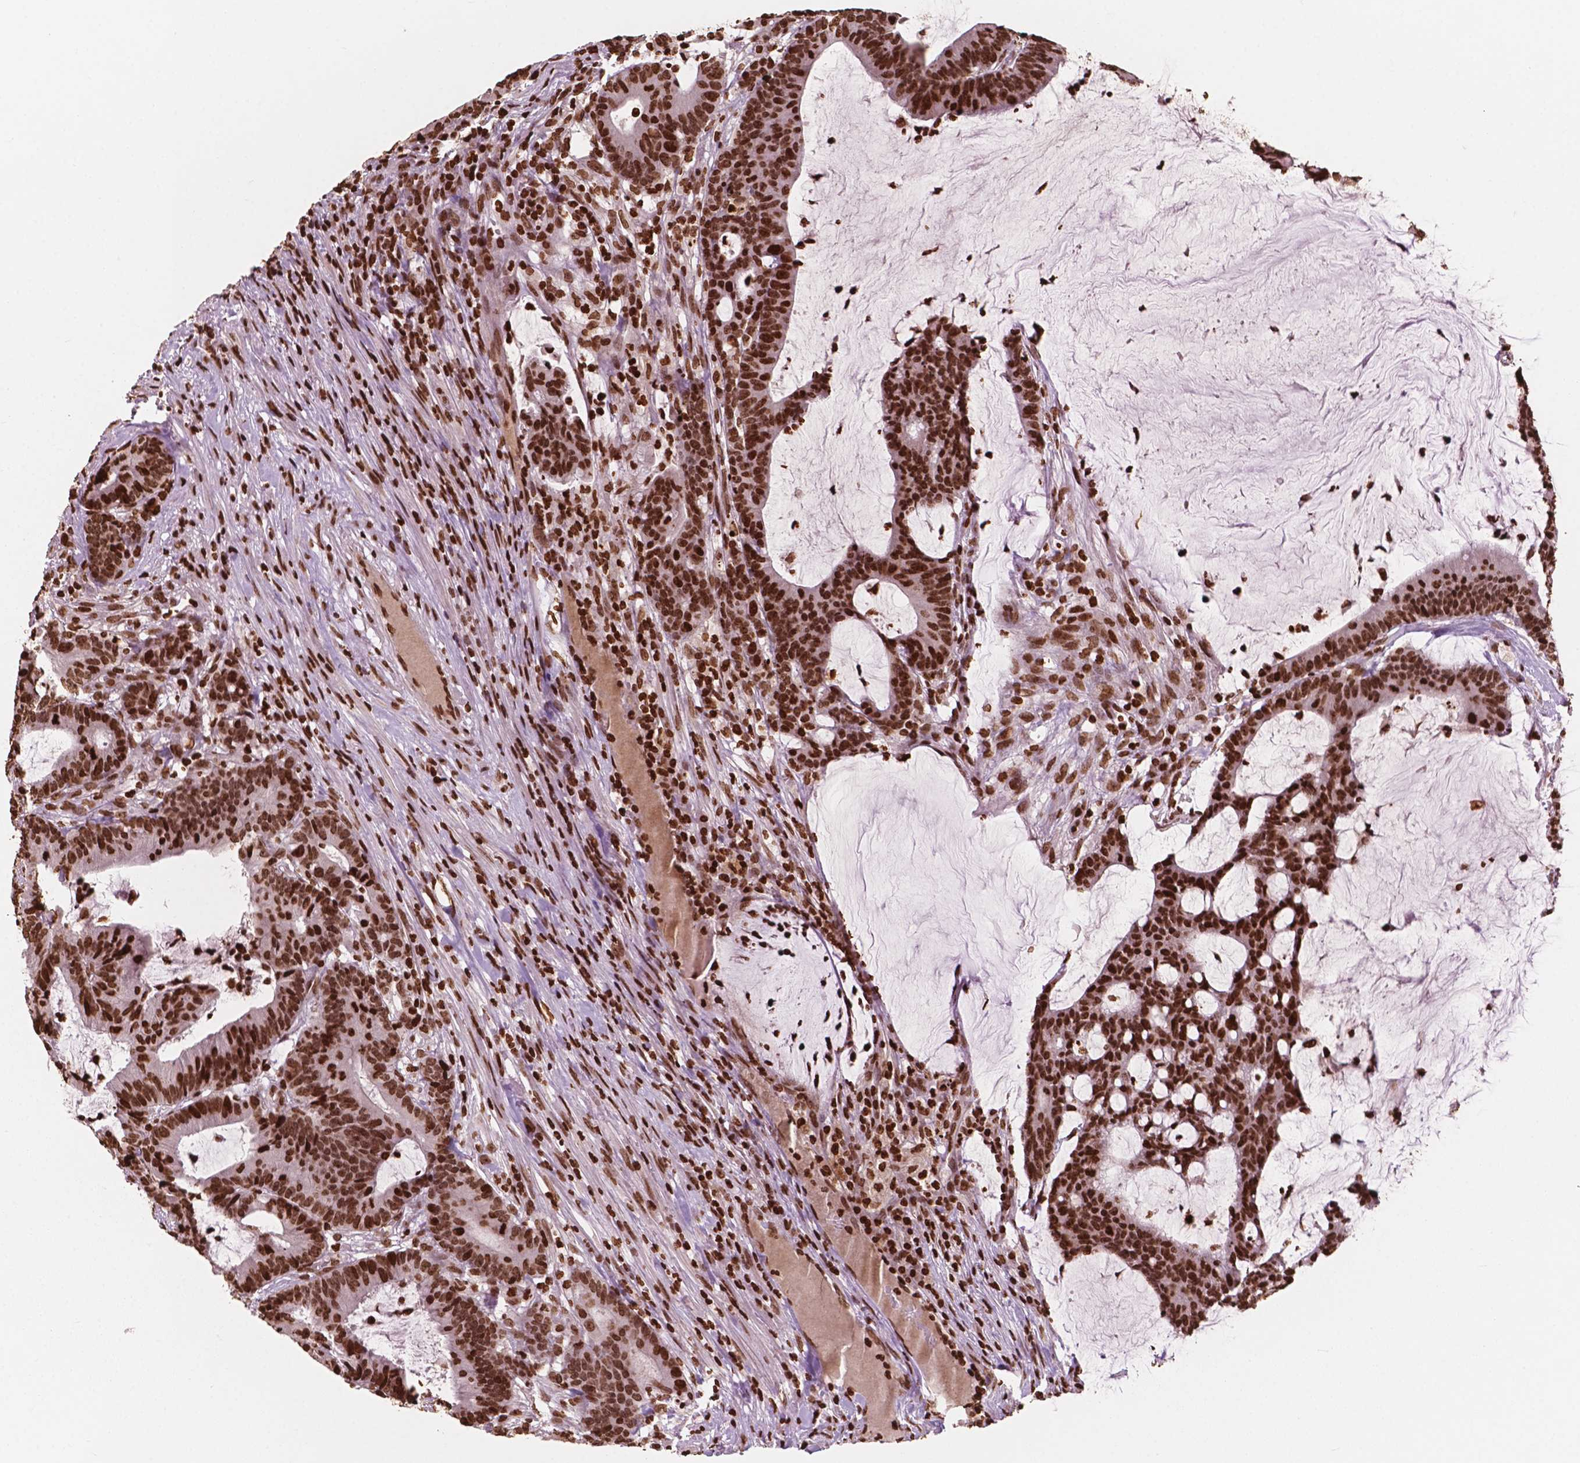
{"staining": {"intensity": "strong", "quantity": ">75%", "location": "nuclear"}, "tissue": "colorectal cancer", "cell_type": "Tumor cells", "image_type": "cancer", "snomed": [{"axis": "morphology", "description": "Adenocarcinoma, NOS"}, {"axis": "topography", "description": "Colon"}], "caption": "A high-resolution image shows IHC staining of colorectal cancer (adenocarcinoma), which demonstrates strong nuclear positivity in about >75% of tumor cells.", "gene": "H3C7", "patient": {"sex": "female", "age": 78}}